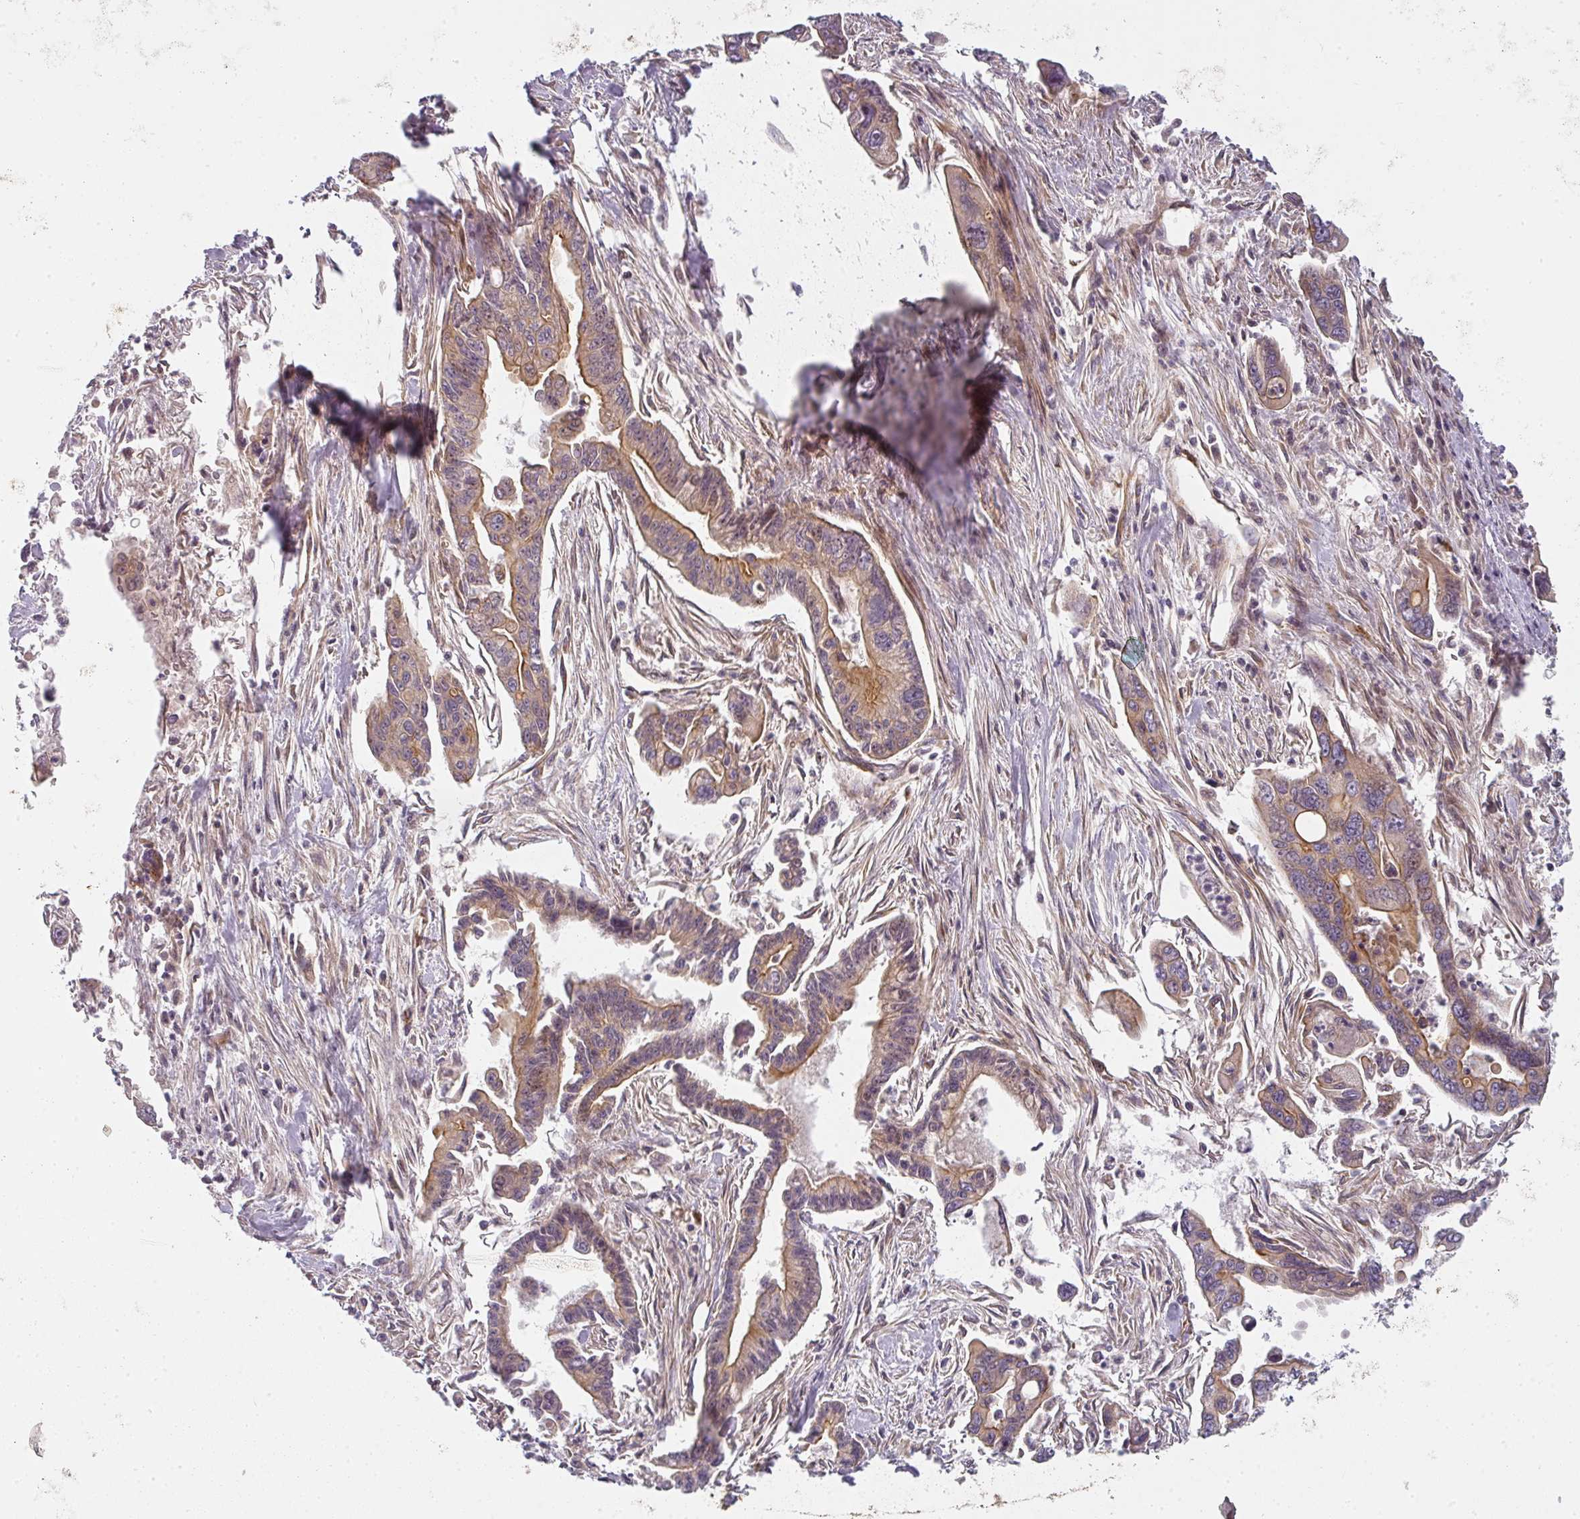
{"staining": {"intensity": "moderate", "quantity": "25%-75%", "location": "cytoplasmic/membranous"}, "tissue": "pancreatic cancer", "cell_type": "Tumor cells", "image_type": "cancer", "snomed": [{"axis": "morphology", "description": "Adenocarcinoma, NOS"}, {"axis": "topography", "description": "Pancreas"}], "caption": "IHC micrograph of pancreatic adenocarcinoma stained for a protein (brown), which displays medium levels of moderate cytoplasmic/membranous staining in about 25%-75% of tumor cells.", "gene": "CNOT1", "patient": {"sex": "male", "age": 70}}